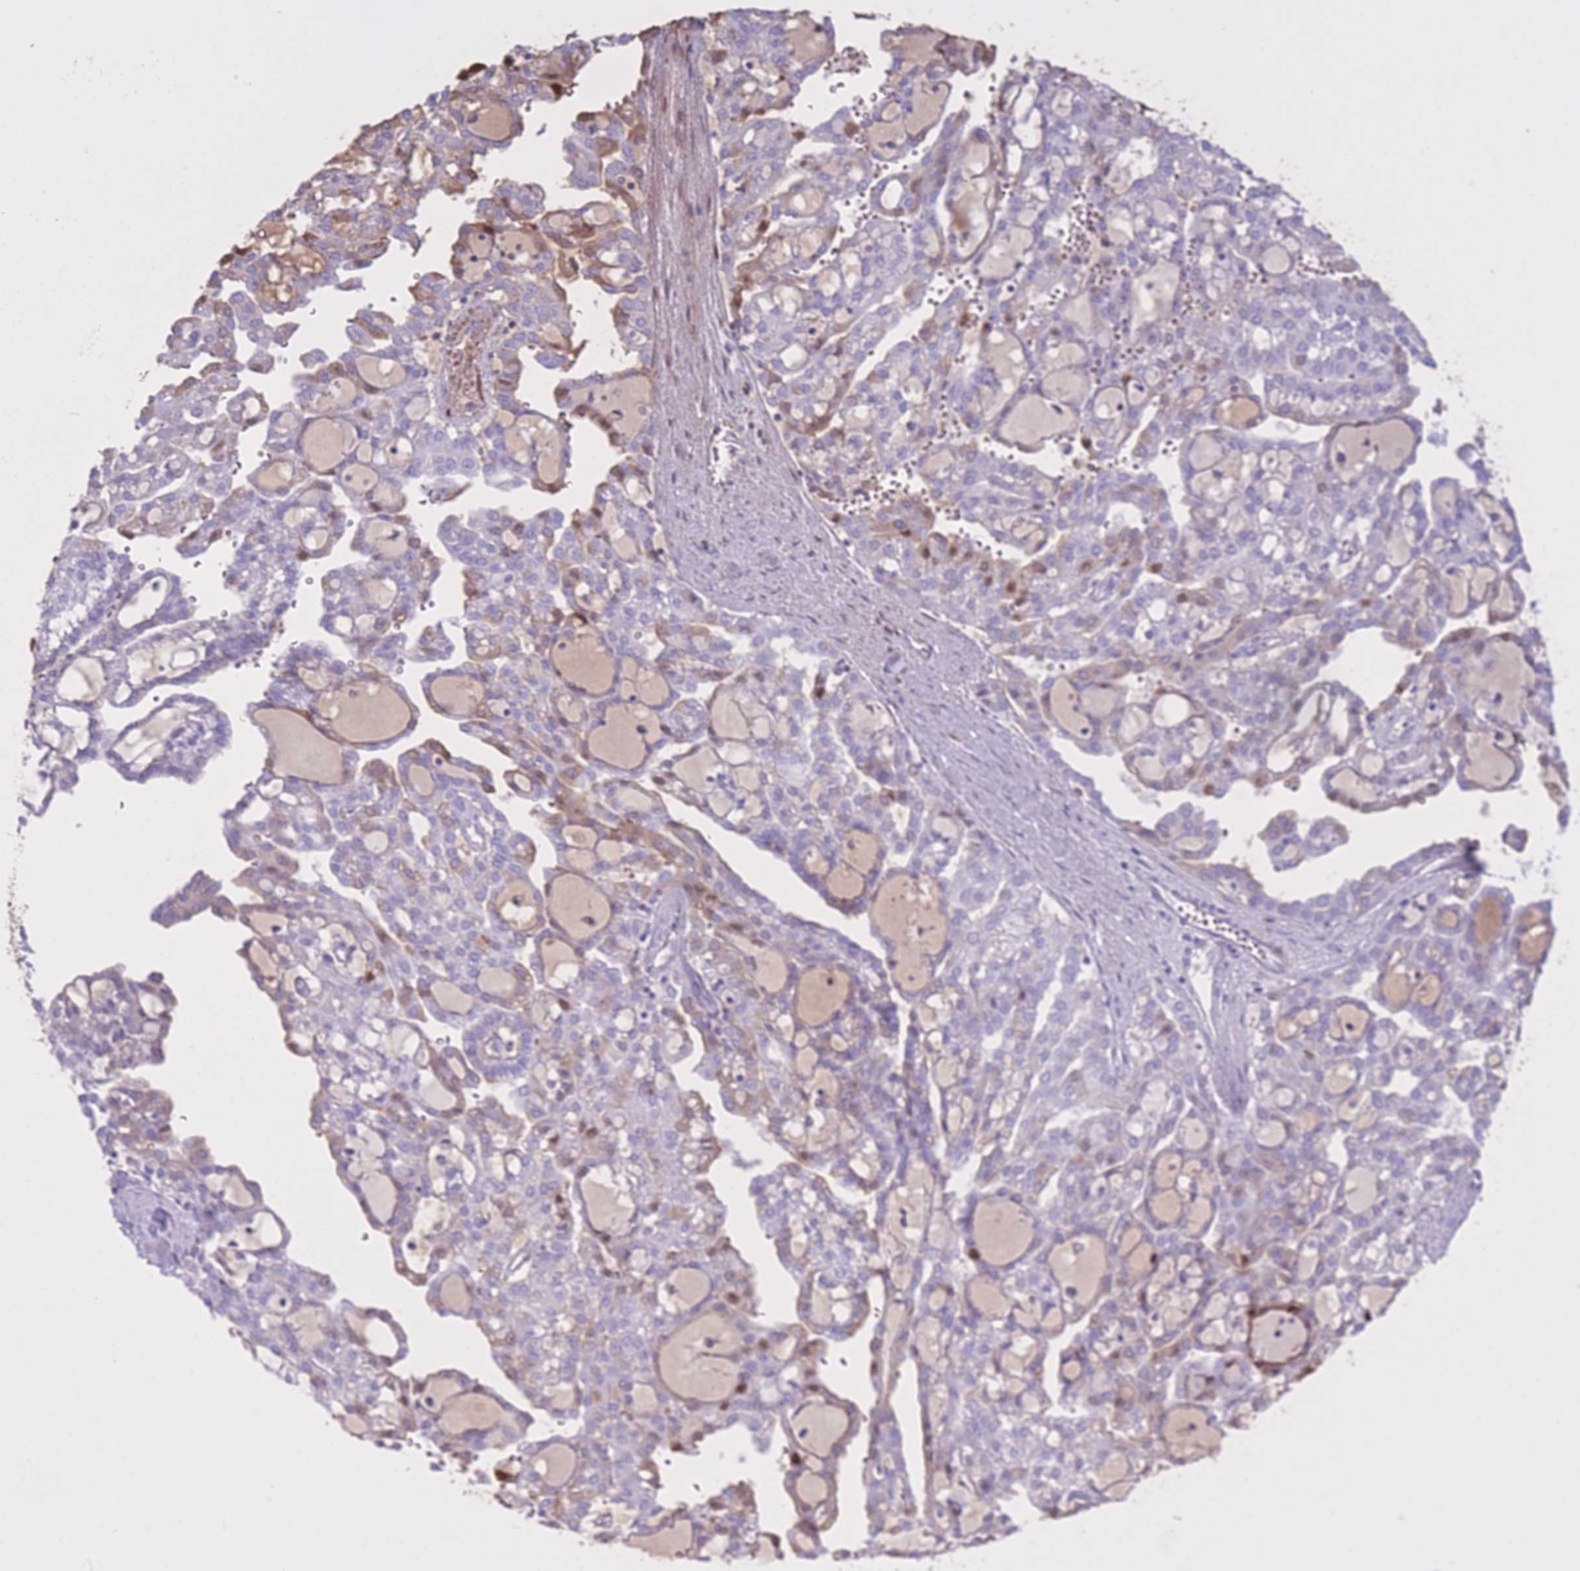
{"staining": {"intensity": "moderate", "quantity": "<25%", "location": "cytoplasmic/membranous,nuclear"}, "tissue": "renal cancer", "cell_type": "Tumor cells", "image_type": "cancer", "snomed": [{"axis": "morphology", "description": "Adenocarcinoma, NOS"}, {"axis": "topography", "description": "Kidney"}], "caption": "Immunohistochemistry of renal cancer exhibits low levels of moderate cytoplasmic/membranous and nuclear expression in about <25% of tumor cells.", "gene": "AP3S2", "patient": {"sex": "male", "age": 63}}